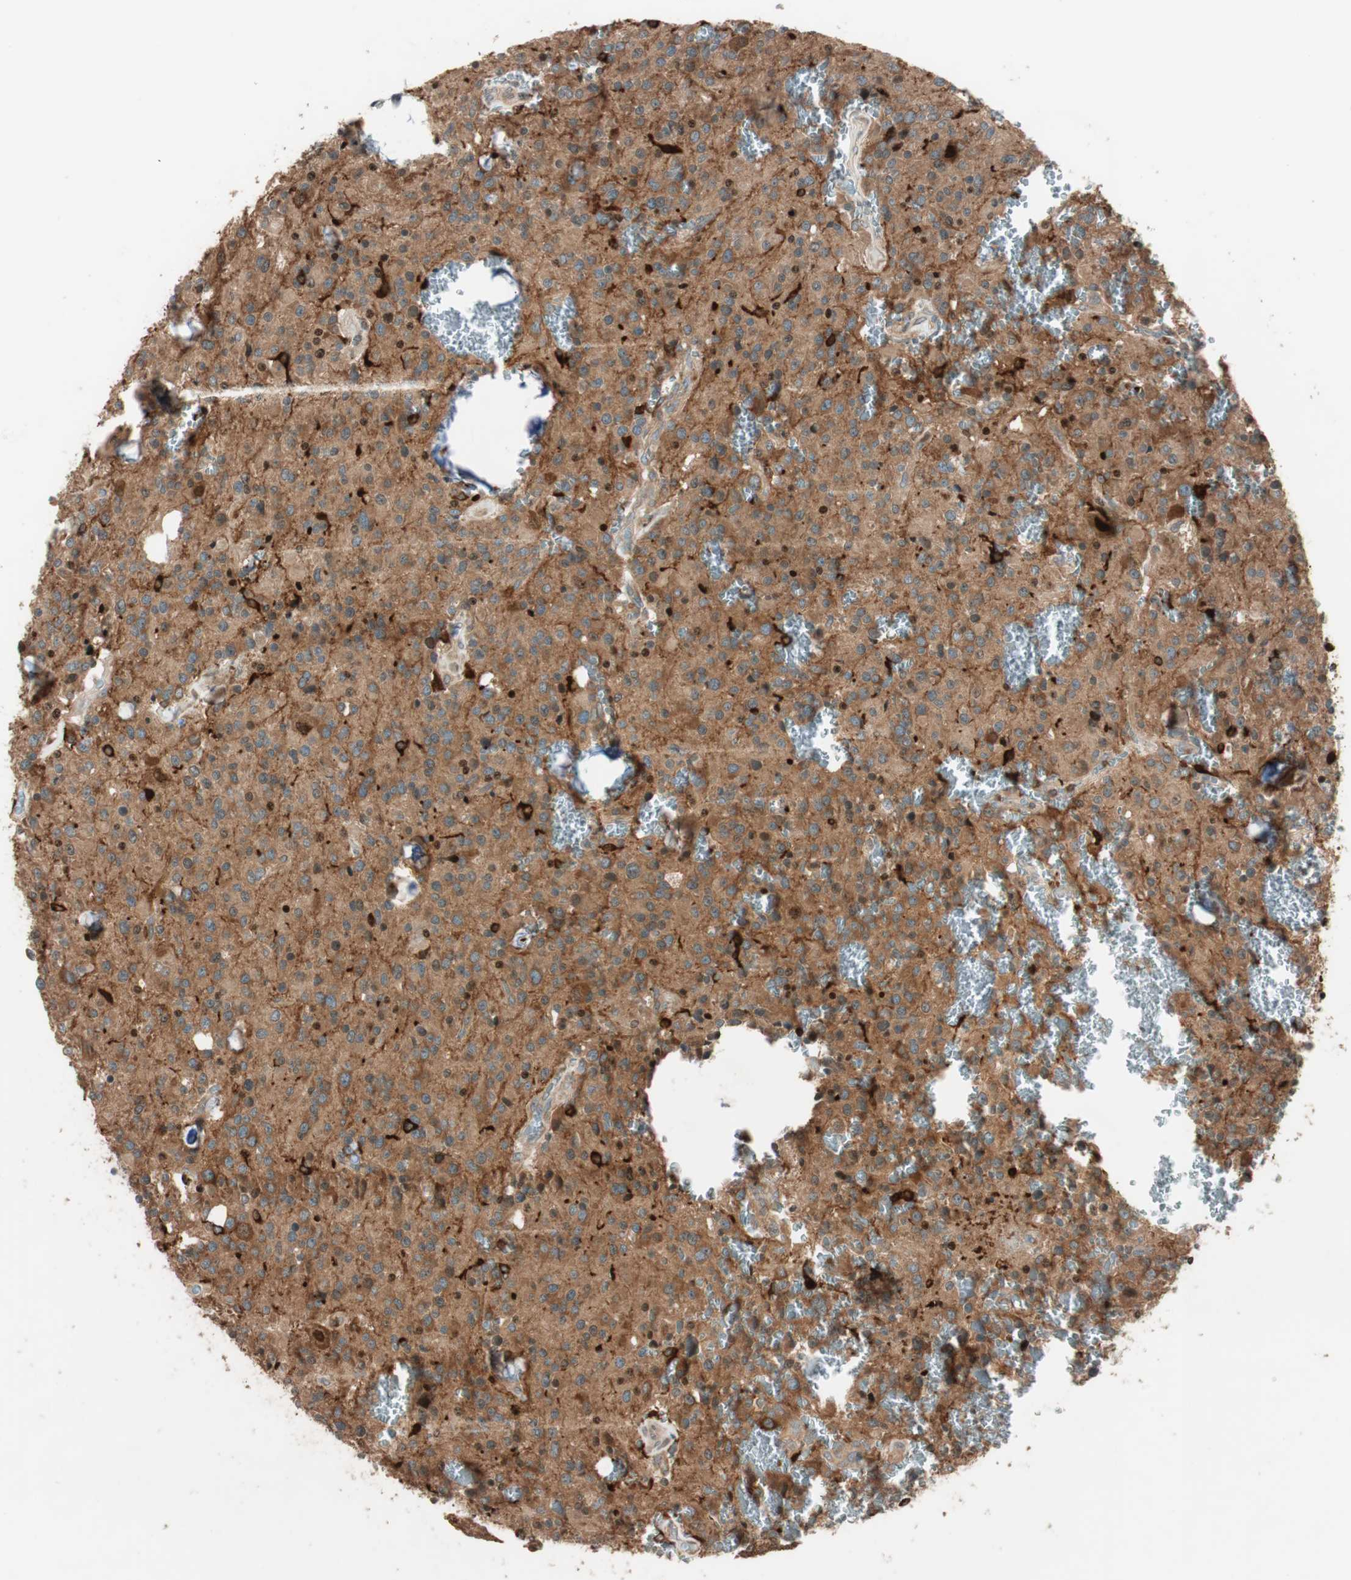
{"staining": {"intensity": "moderate", "quantity": ">75%", "location": "cytoplasmic/membranous,nuclear"}, "tissue": "glioma", "cell_type": "Tumor cells", "image_type": "cancer", "snomed": [{"axis": "morphology", "description": "Glioma, malignant, Low grade"}, {"axis": "topography", "description": "Brain"}], "caption": "Human glioma stained with a brown dye exhibits moderate cytoplasmic/membranous and nuclear positive positivity in approximately >75% of tumor cells.", "gene": "BIN1", "patient": {"sex": "male", "age": 58}}